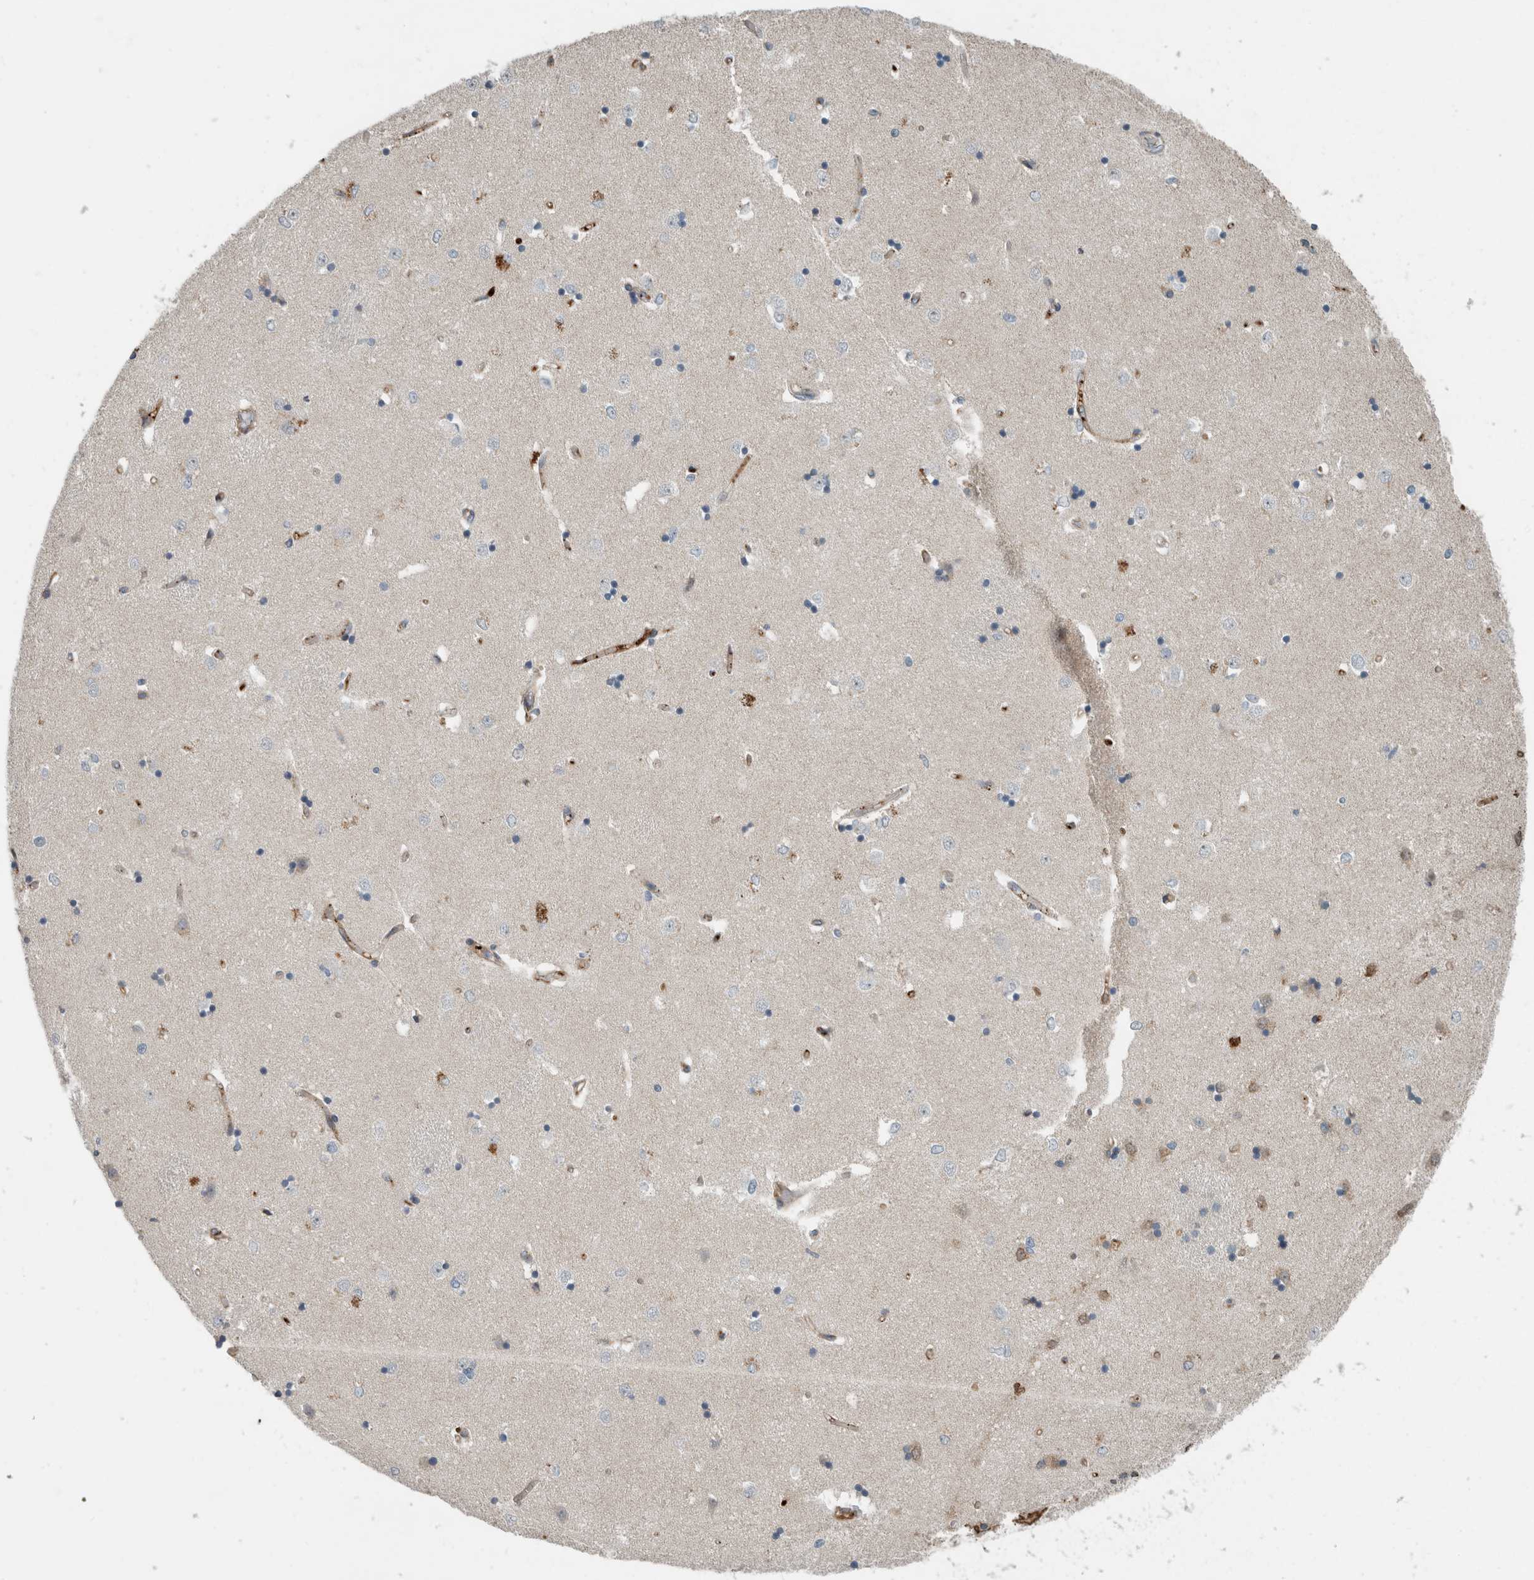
{"staining": {"intensity": "moderate", "quantity": "<25%", "location": "cytoplasmic/membranous"}, "tissue": "caudate", "cell_type": "Glial cells", "image_type": "normal", "snomed": [{"axis": "morphology", "description": "Normal tissue, NOS"}, {"axis": "topography", "description": "Lateral ventricle wall"}], "caption": "Moderate cytoplasmic/membranous positivity is seen in approximately <25% of glial cells in unremarkable caudate.", "gene": "FN1", "patient": {"sex": "male", "age": 45}}